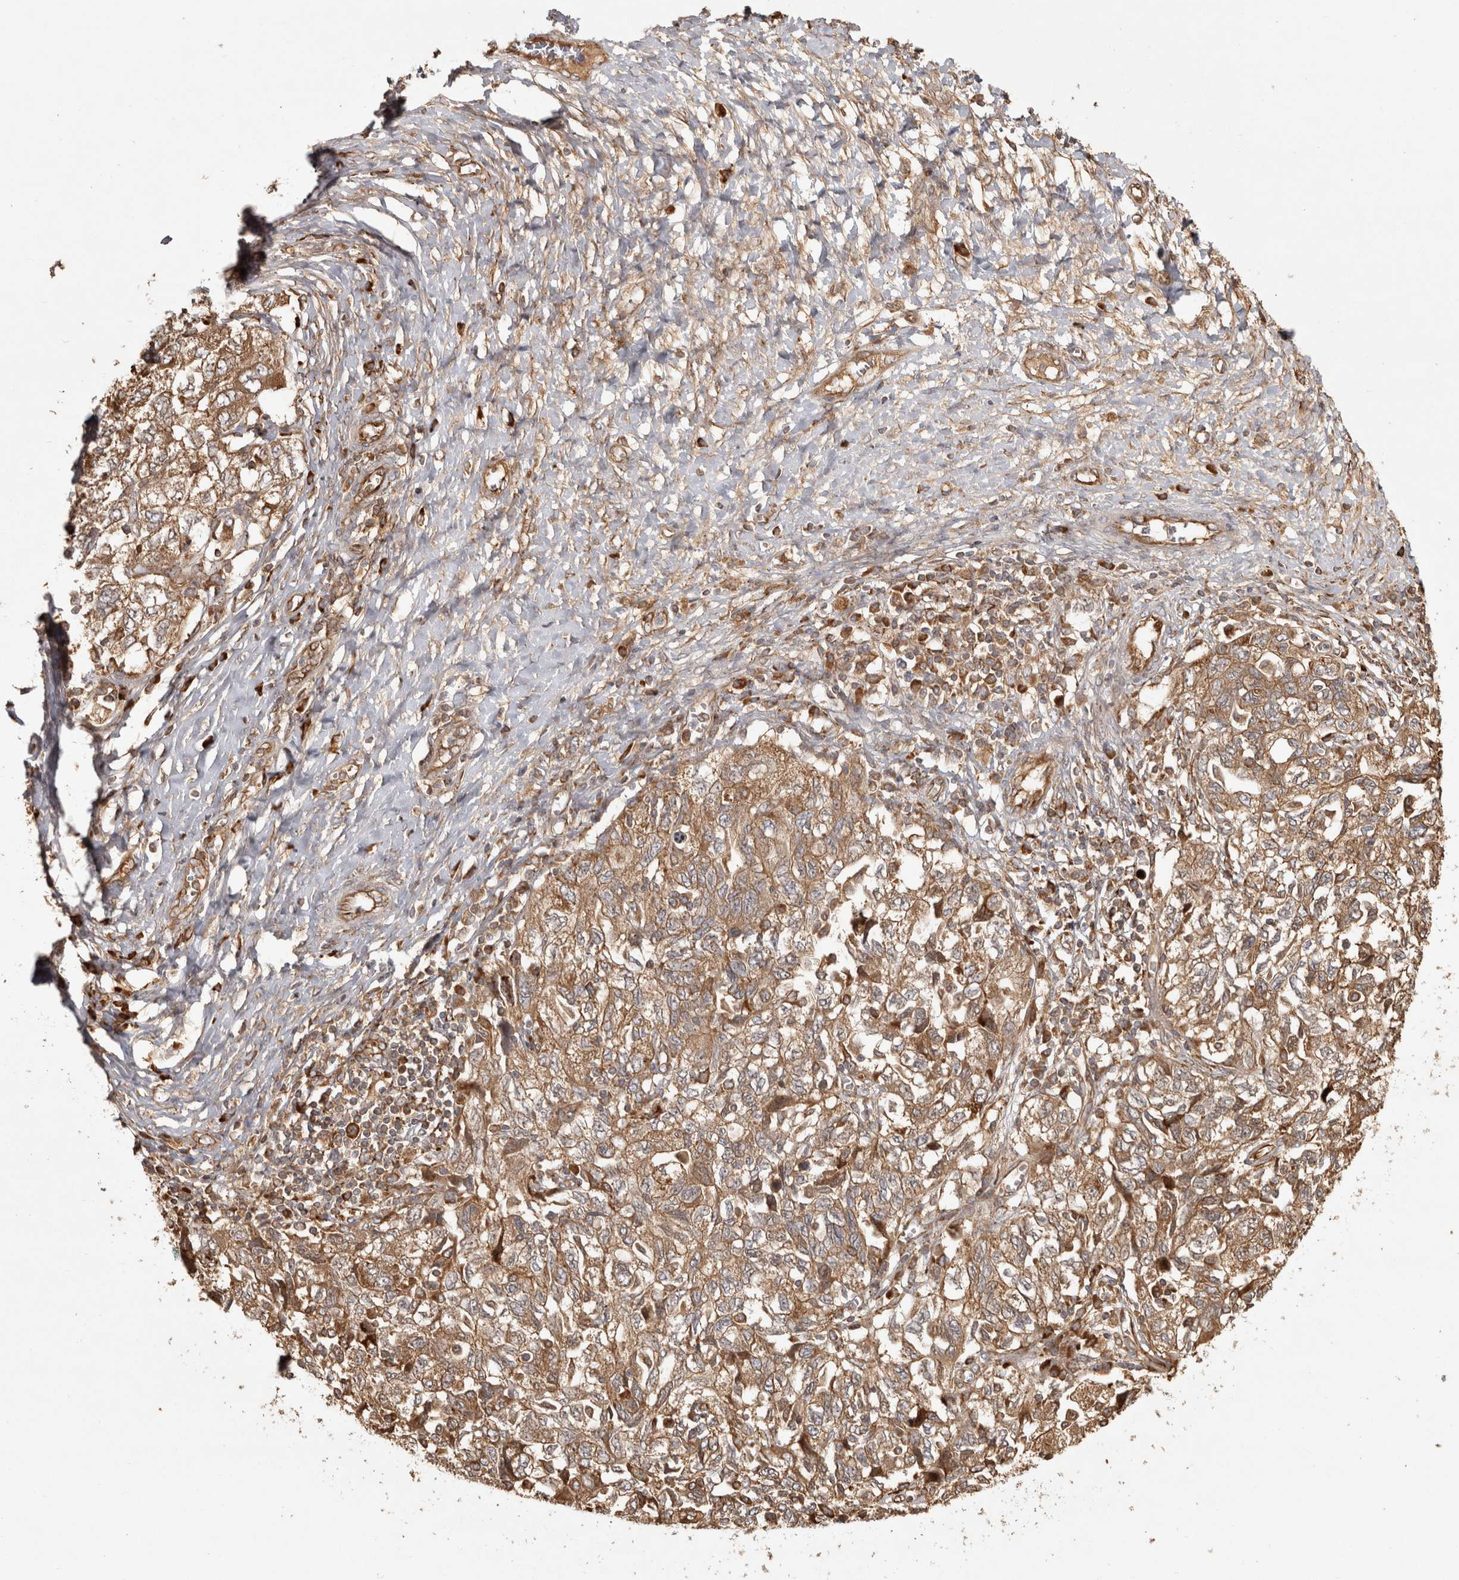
{"staining": {"intensity": "moderate", "quantity": ">75%", "location": "cytoplasmic/membranous"}, "tissue": "ovarian cancer", "cell_type": "Tumor cells", "image_type": "cancer", "snomed": [{"axis": "morphology", "description": "Carcinoma, NOS"}, {"axis": "morphology", "description": "Cystadenocarcinoma, serous, NOS"}, {"axis": "topography", "description": "Ovary"}], "caption": "A brown stain shows moderate cytoplasmic/membranous expression of a protein in human serous cystadenocarcinoma (ovarian) tumor cells.", "gene": "CAMSAP2", "patient": {"sex": "female", "age": 69}}